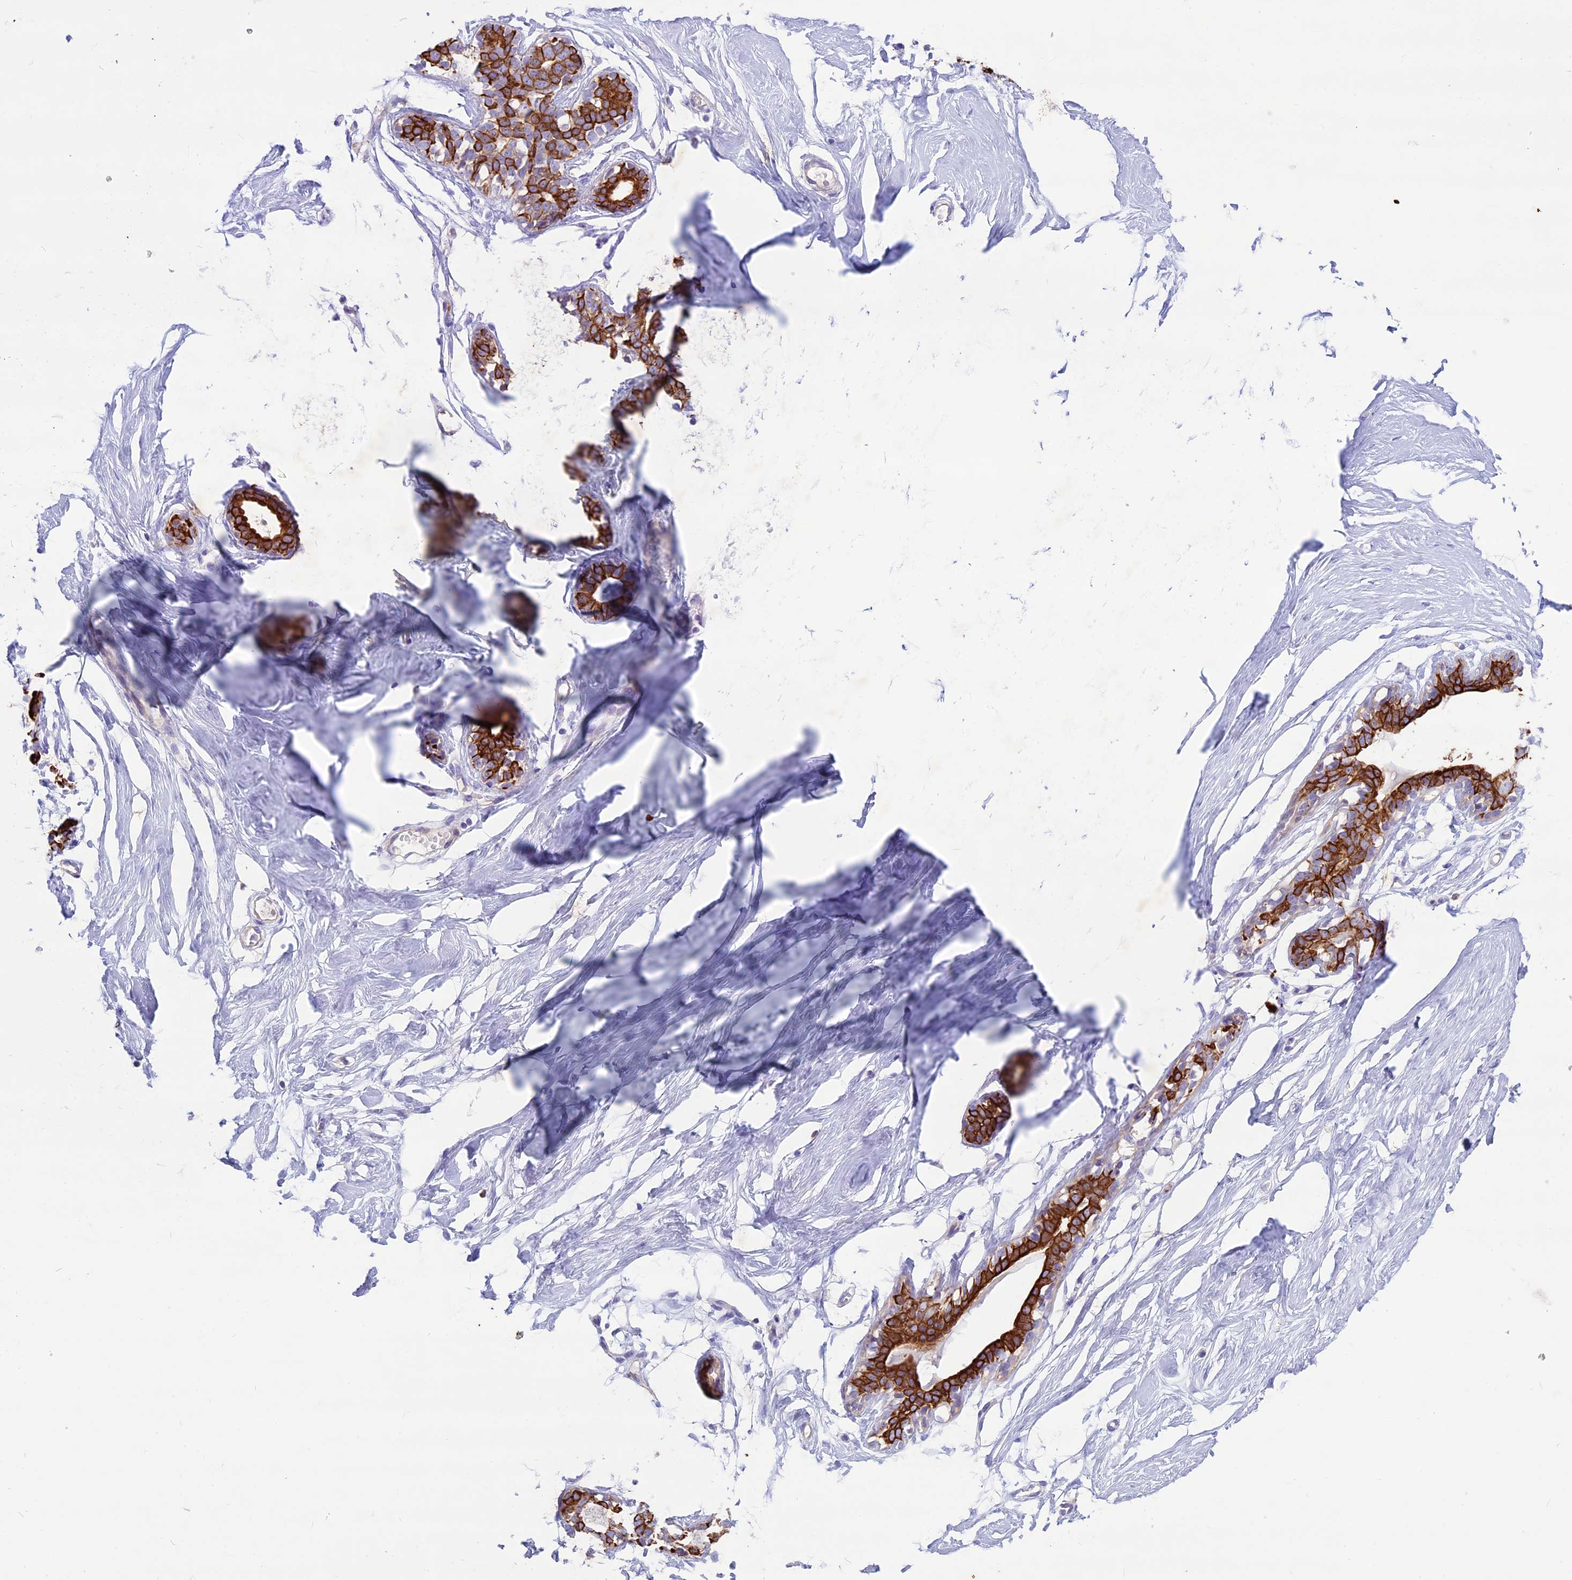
{"staining": {"intensity": "negative", "quantity": "none", "location": "none"}, "tissue": "breast", "cell_type": "Adipocytes", "image_type": "normal", "snomed": [{"axis": "morphology", "description": "Normal tissue, NOS"}, {"axis": "morphology", "description": "Adenoma, NOS"}, {"axis": "topography", "description": "Breast"}], "caption": "Adipocytes are negative for protein expression in benign human breast. The staining was performed using DAB to visualize the protein expression in brown, while the nuclei were stained in blue with hematoxylin (Magnification: 20x).", "gene": "CDAN1", "patient": {"sex": "female", "age": 23}}